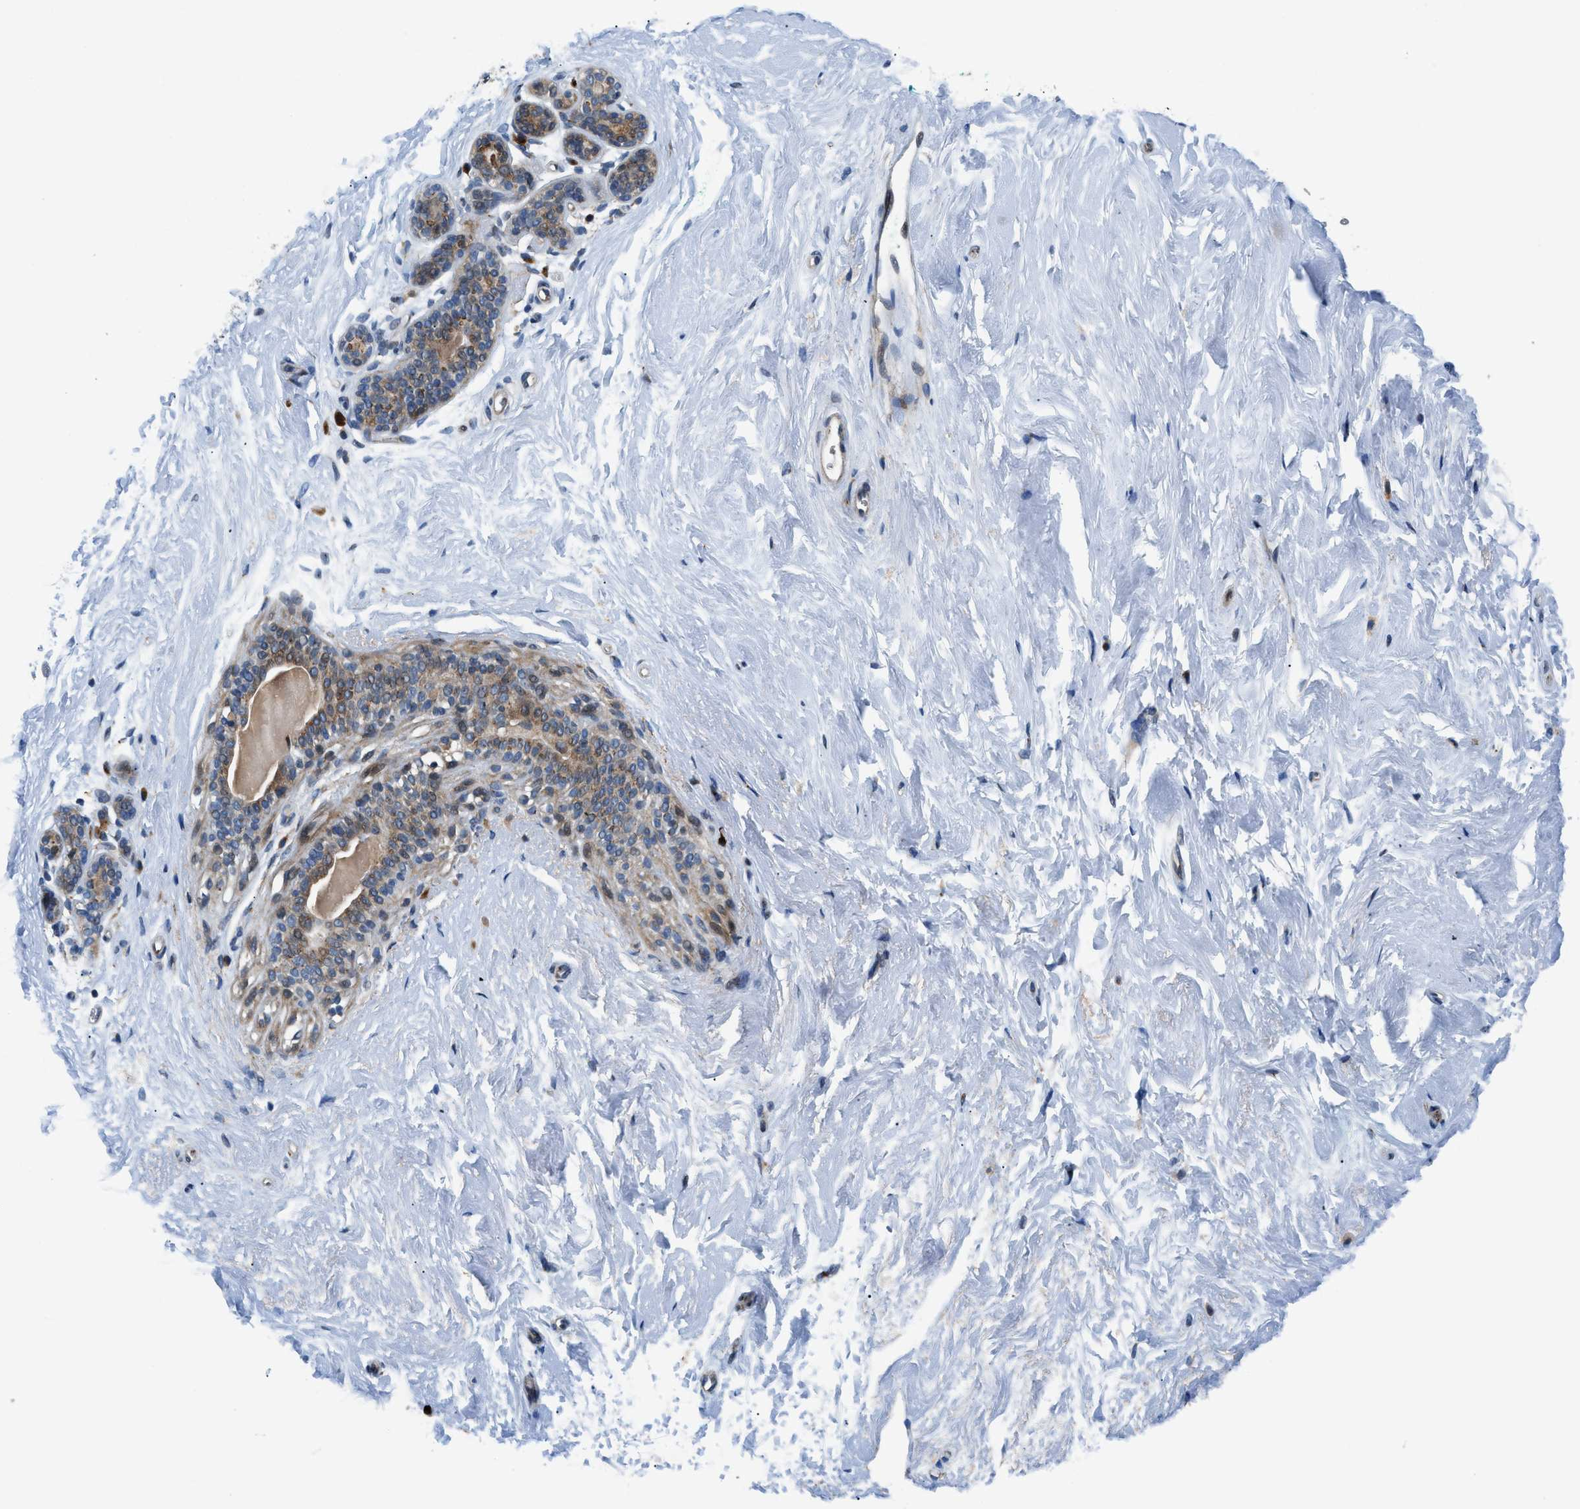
{"staining": {"intensity": "weak", "quantity": ">75%", "location": "cytoplasmic/membranous"}, "tissue": "breast", "cell_type": "Adipocytes", "image_type": "normal", "snomed": [{"axis": "morphology", "description": "Normal tissue, NOS"}, {"axis": "topography", "description": "Breast"}], "caption": "Immunohistochemistry (DAB (3,3'-diaminobenzidine)) staining of unremarkable human breast reveals weak cytoplasmic/membranous protein positivity in about >75% of adipocytes.", "gene": "FUT8", "patient": {"sex": "female", "age": 52}}